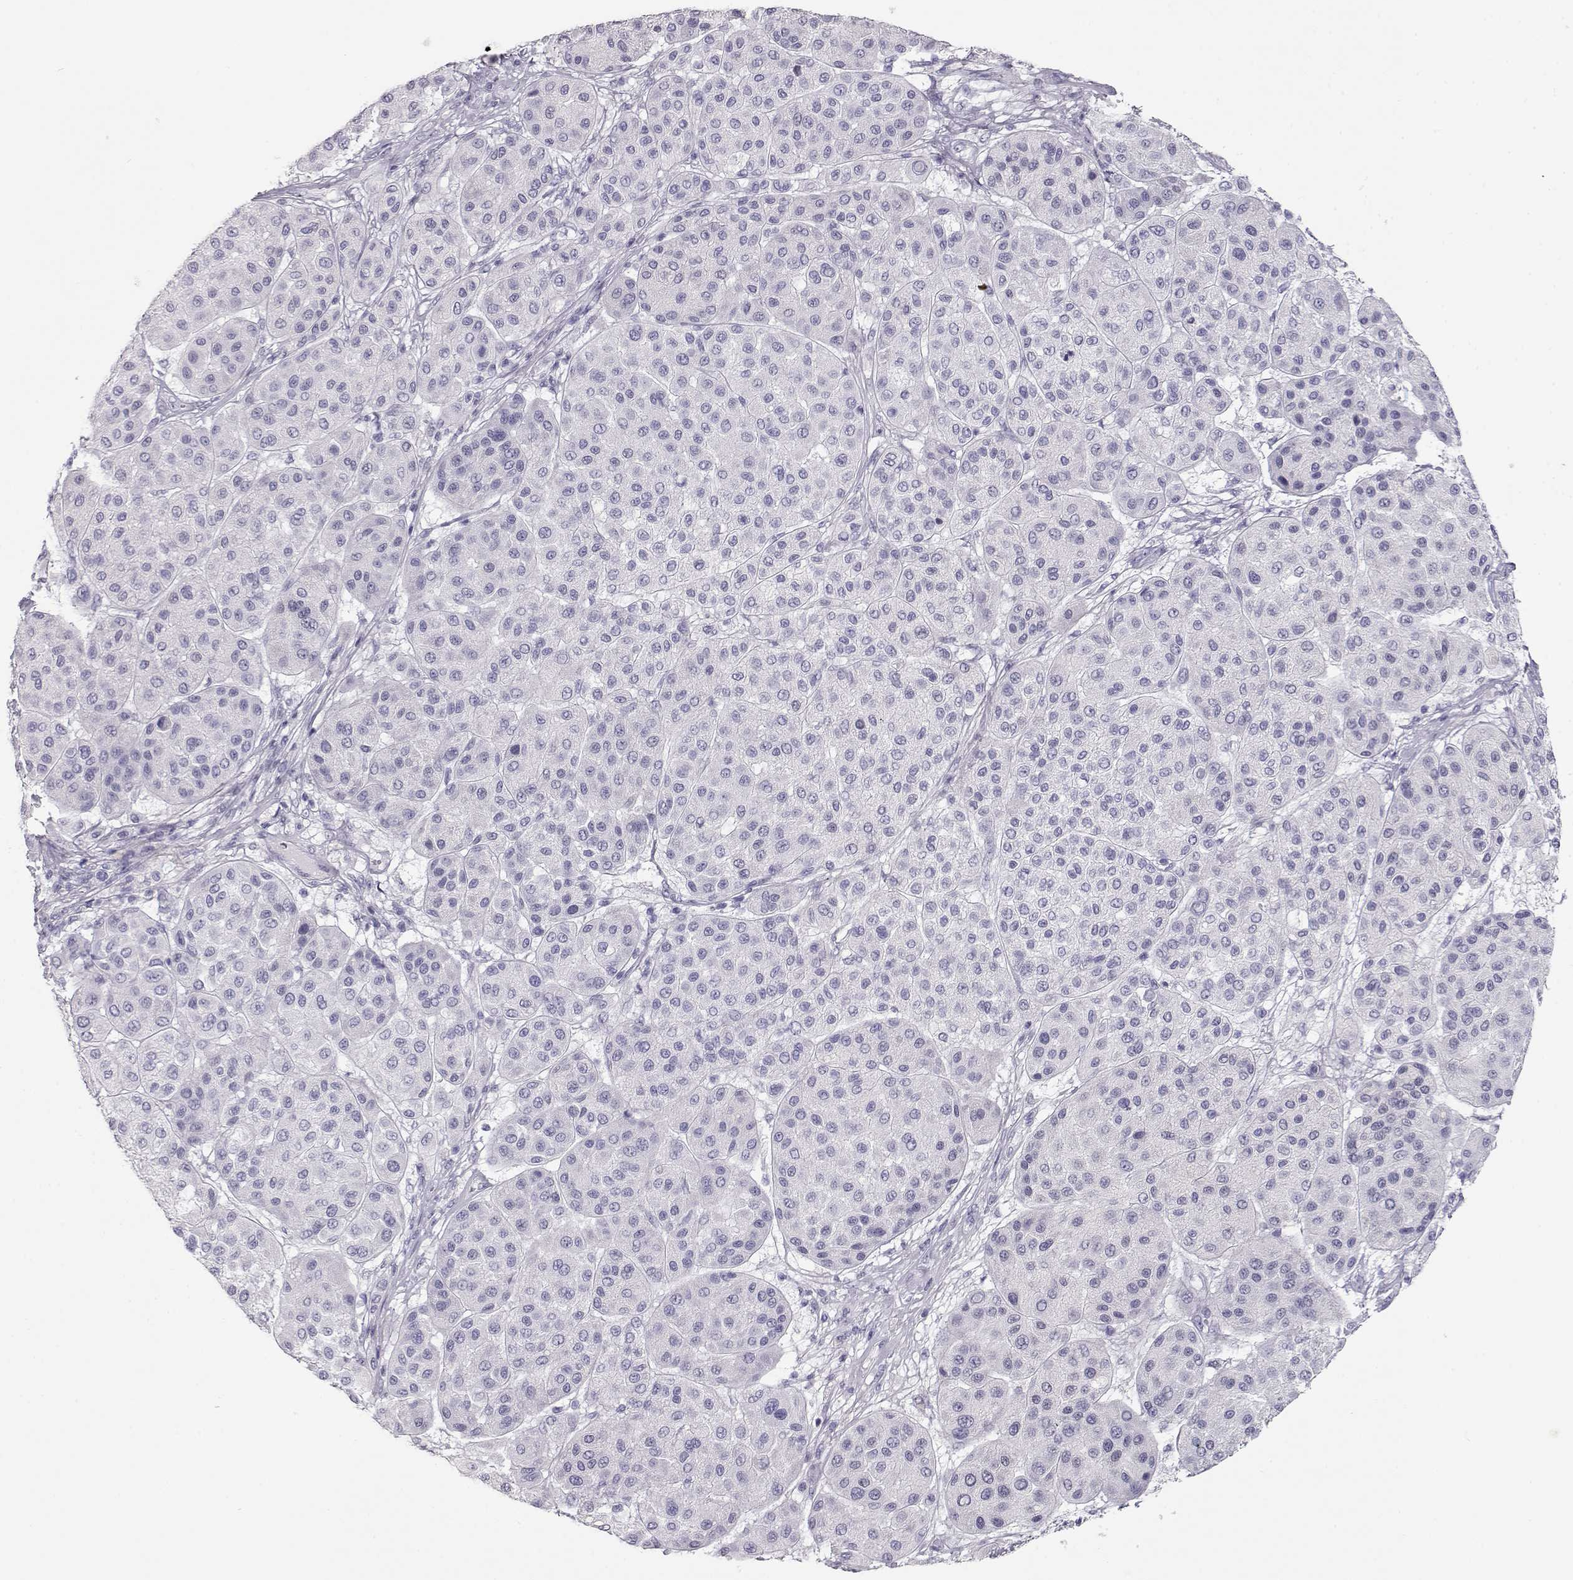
{"staining": {"intensity": "negative", "quantity": "none", "location": "none"}, "tissue": "melanoma", "cell_type": "Tumor cells", "image_type": "cancer", "snomed": [{"axis": "morphology", "description": "Malignant melanoma, Metastatic site"}, {"axis": "topography", "description": "Smooth muscle"}], "caption": "The immunohistochemistry (IHC) photomicrograph has no significant expression in tumor cells of melanoma tissue.", "gene": "TKTL1", "patient": {"sex": "male", "age": 41}}